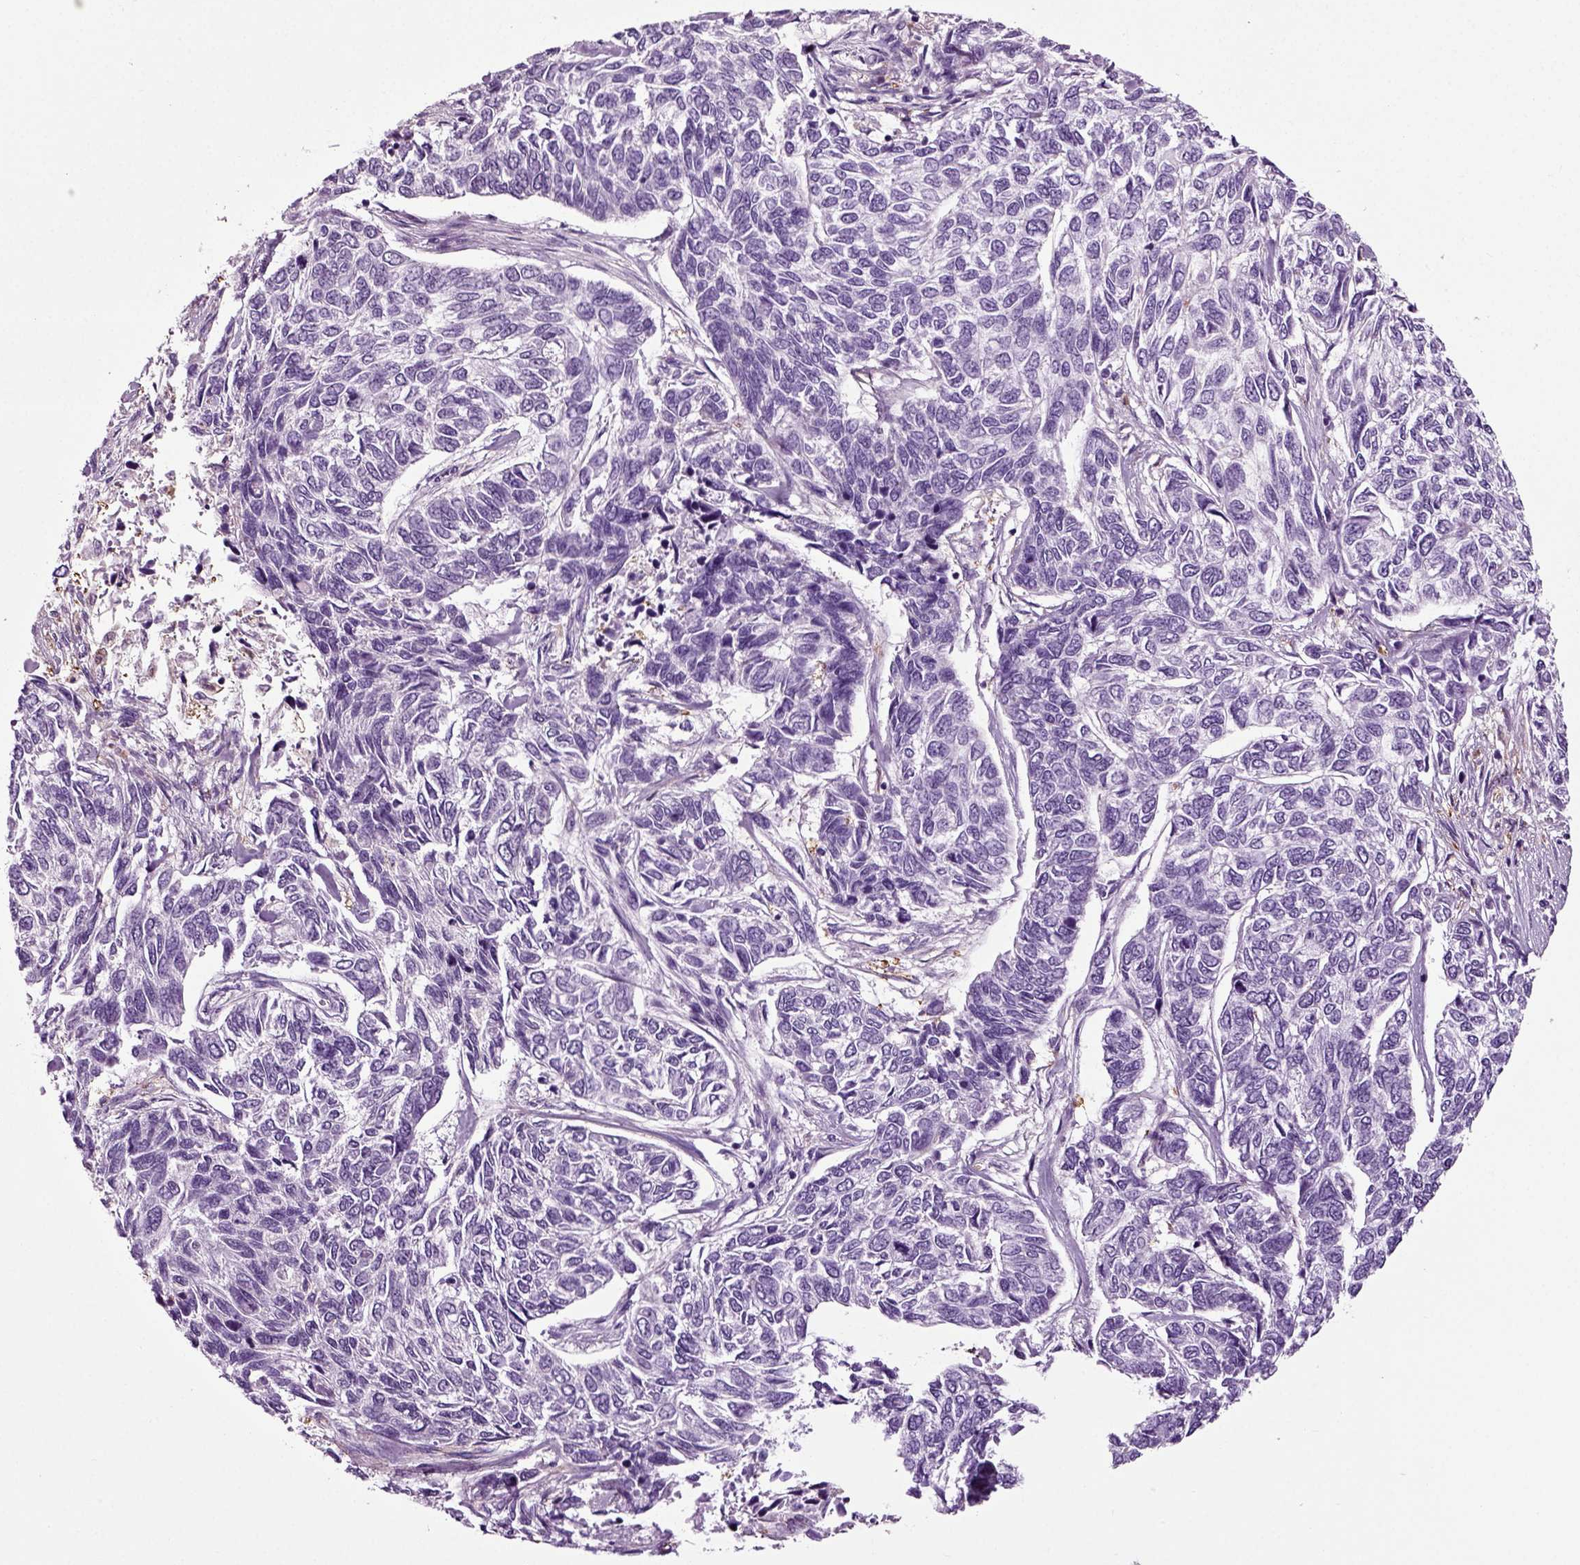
{"staining": {"intensity": "negative", "quantity": "none", "location": "none"}, "tissue": "skin cancer", "cell_type": "Tumor cells", "image_type": "cancer", "snomed": [{"axis": "morphology", "description": "Basal cell carcinoma"}, {"axis": "topography", "description": "Skin"}], "caption": "Immunohistochemistry (IHC) histopathology image of human skin basal cell carcinoma stained for a protein (brown), which demonstrates no expression in tumor cells. (Brightfield microscopy of DAB (3,3'-diaminobenzidine) IHC at high magnification).", "gene": "DNAH10", "patient": {"sex": "female", "age": 65}}